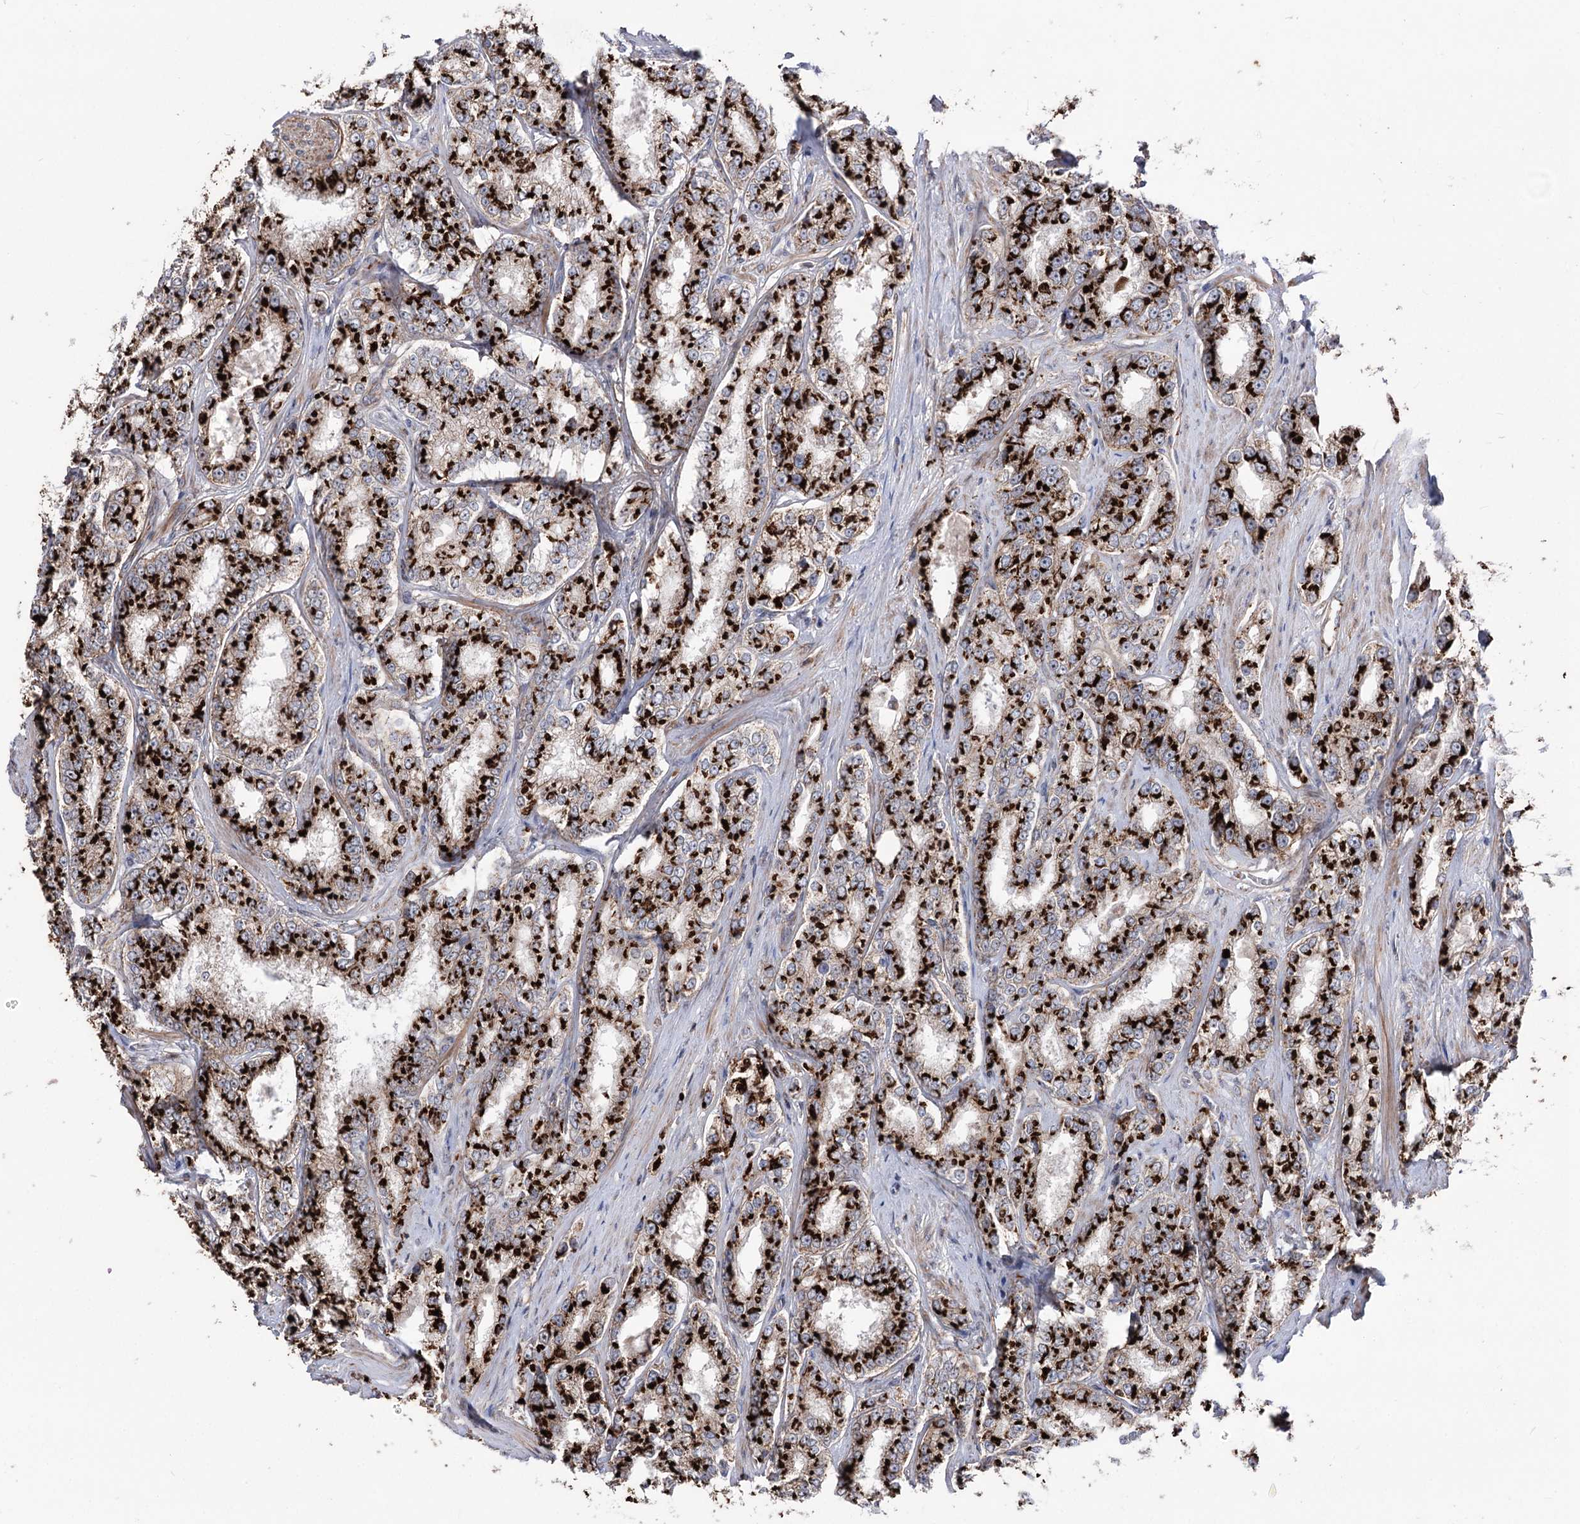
{"staining": {"intensity": "strong", "quantity": ">75%", "location": "cytoplasmic/membranous"}, "tissue": "prostate cancer", "cell_type": "Tumor cells", "image_type": "cancer", "snomed": [{"axis": "morphology", "description": "Normal tissue, NOS"}, {"axis": "morphology", "description": "Adenocarcinoma, High grade"}, {"axis": "topography", "description": "Prostate"}], "caption": "IHC image of neoplastic tissue: human prostate cancer (adenocarcinoma (high-grade)) stained using immunohistochemistry (IHC) displays high levels of strong protein expression localized specifically in the cytoplasmic/membranous of tumor cells, appearing as a cytoplasmic/membranous brown color.", "gene": "ARHGAP20", "patient": {"sex": "male", "age": 83}}